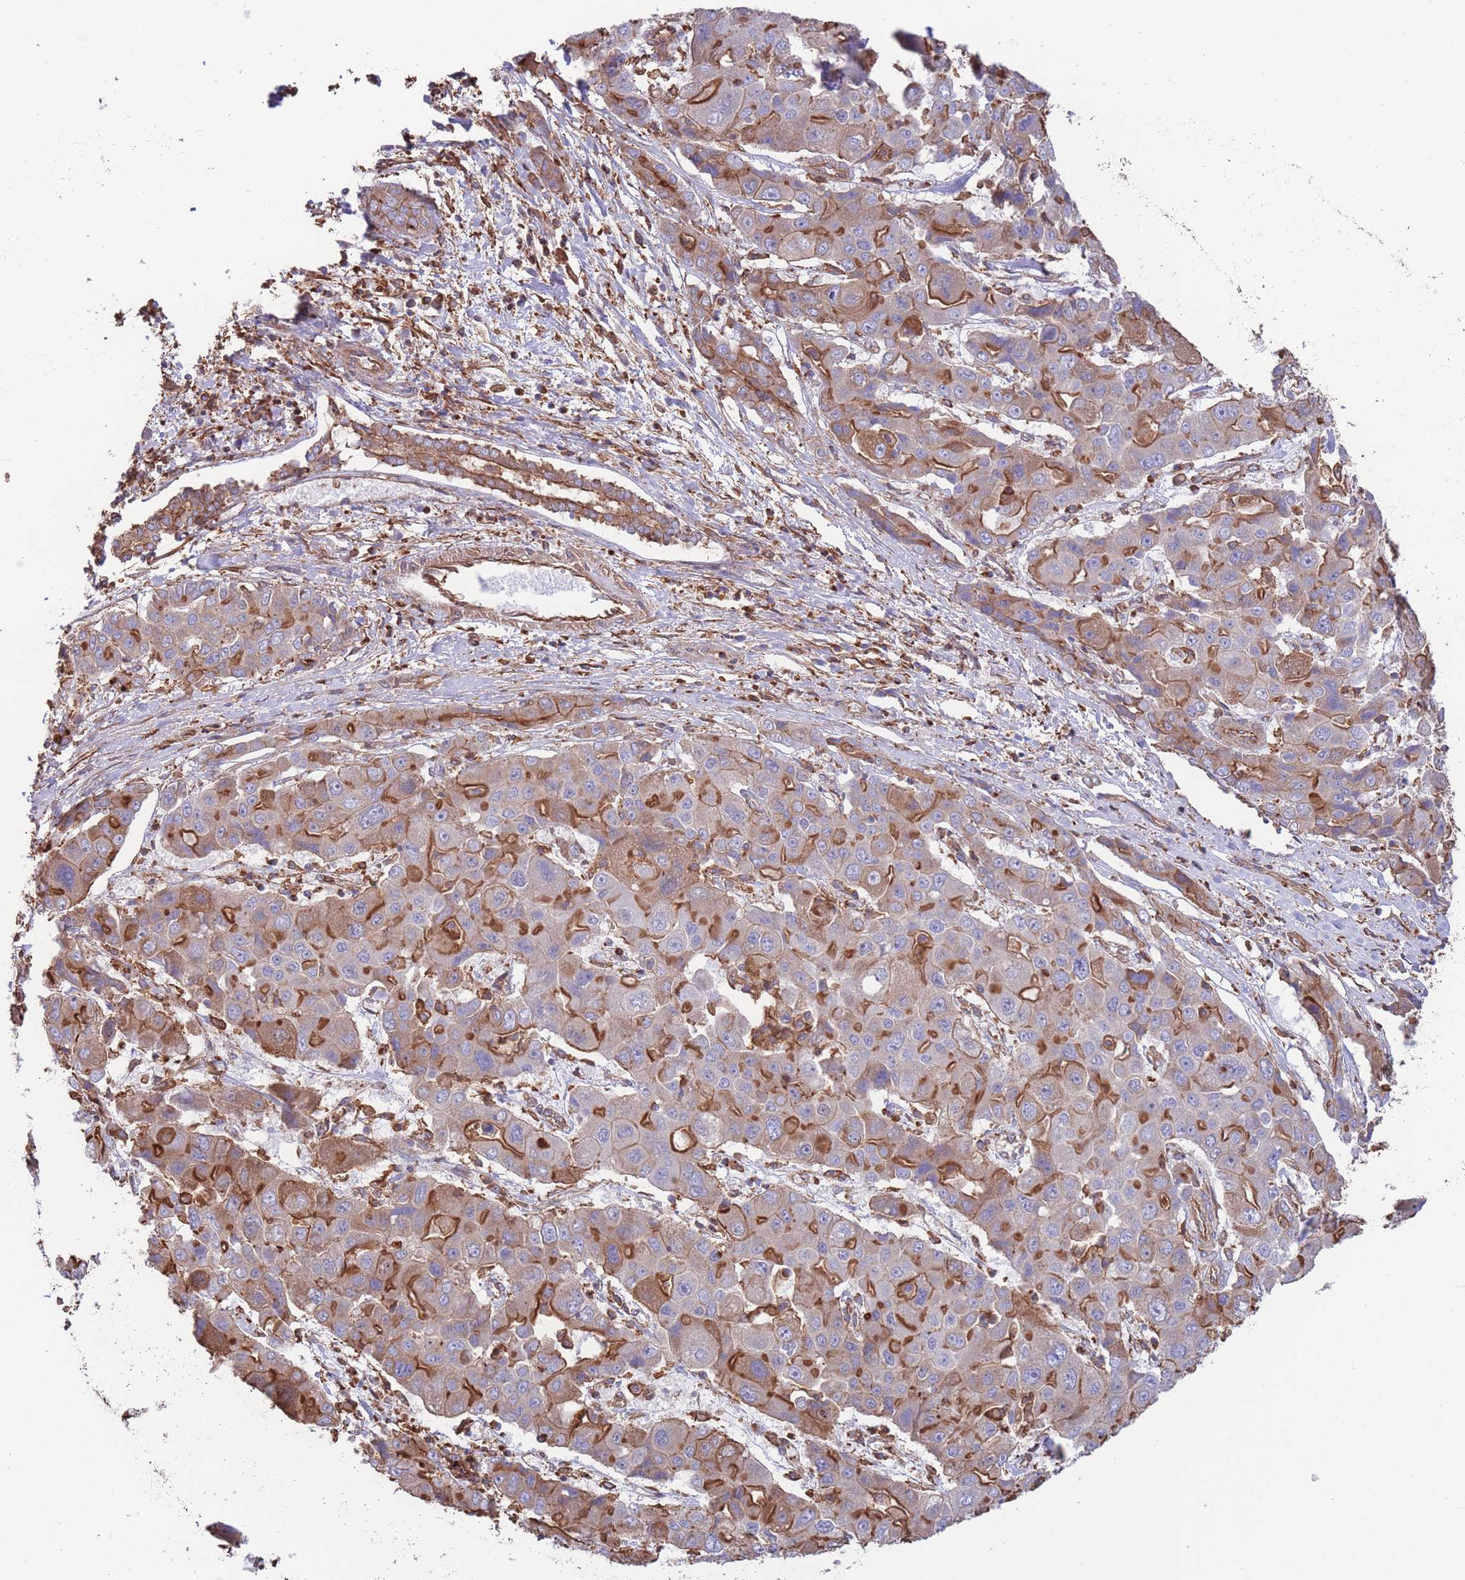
{"staining": {"intensity": "moderate", "quantity": "25%-75%", "location": "cytoplasmic/membranous"}, "tissue": "liver cancer", "cell_type": "Tumor cells", "image_type": "cancer", "snomed": [{"axis": "morphology", "description": "Cholangiocarcinoma"}, {"axis": "topography", "description": "Liver"}], "caption": "Liver cancer stained with a protein marker exhibits moderate staining in tumor cells.", "gene": "LRRN4CL", "patient": {"sex": "male", "age": 67}}